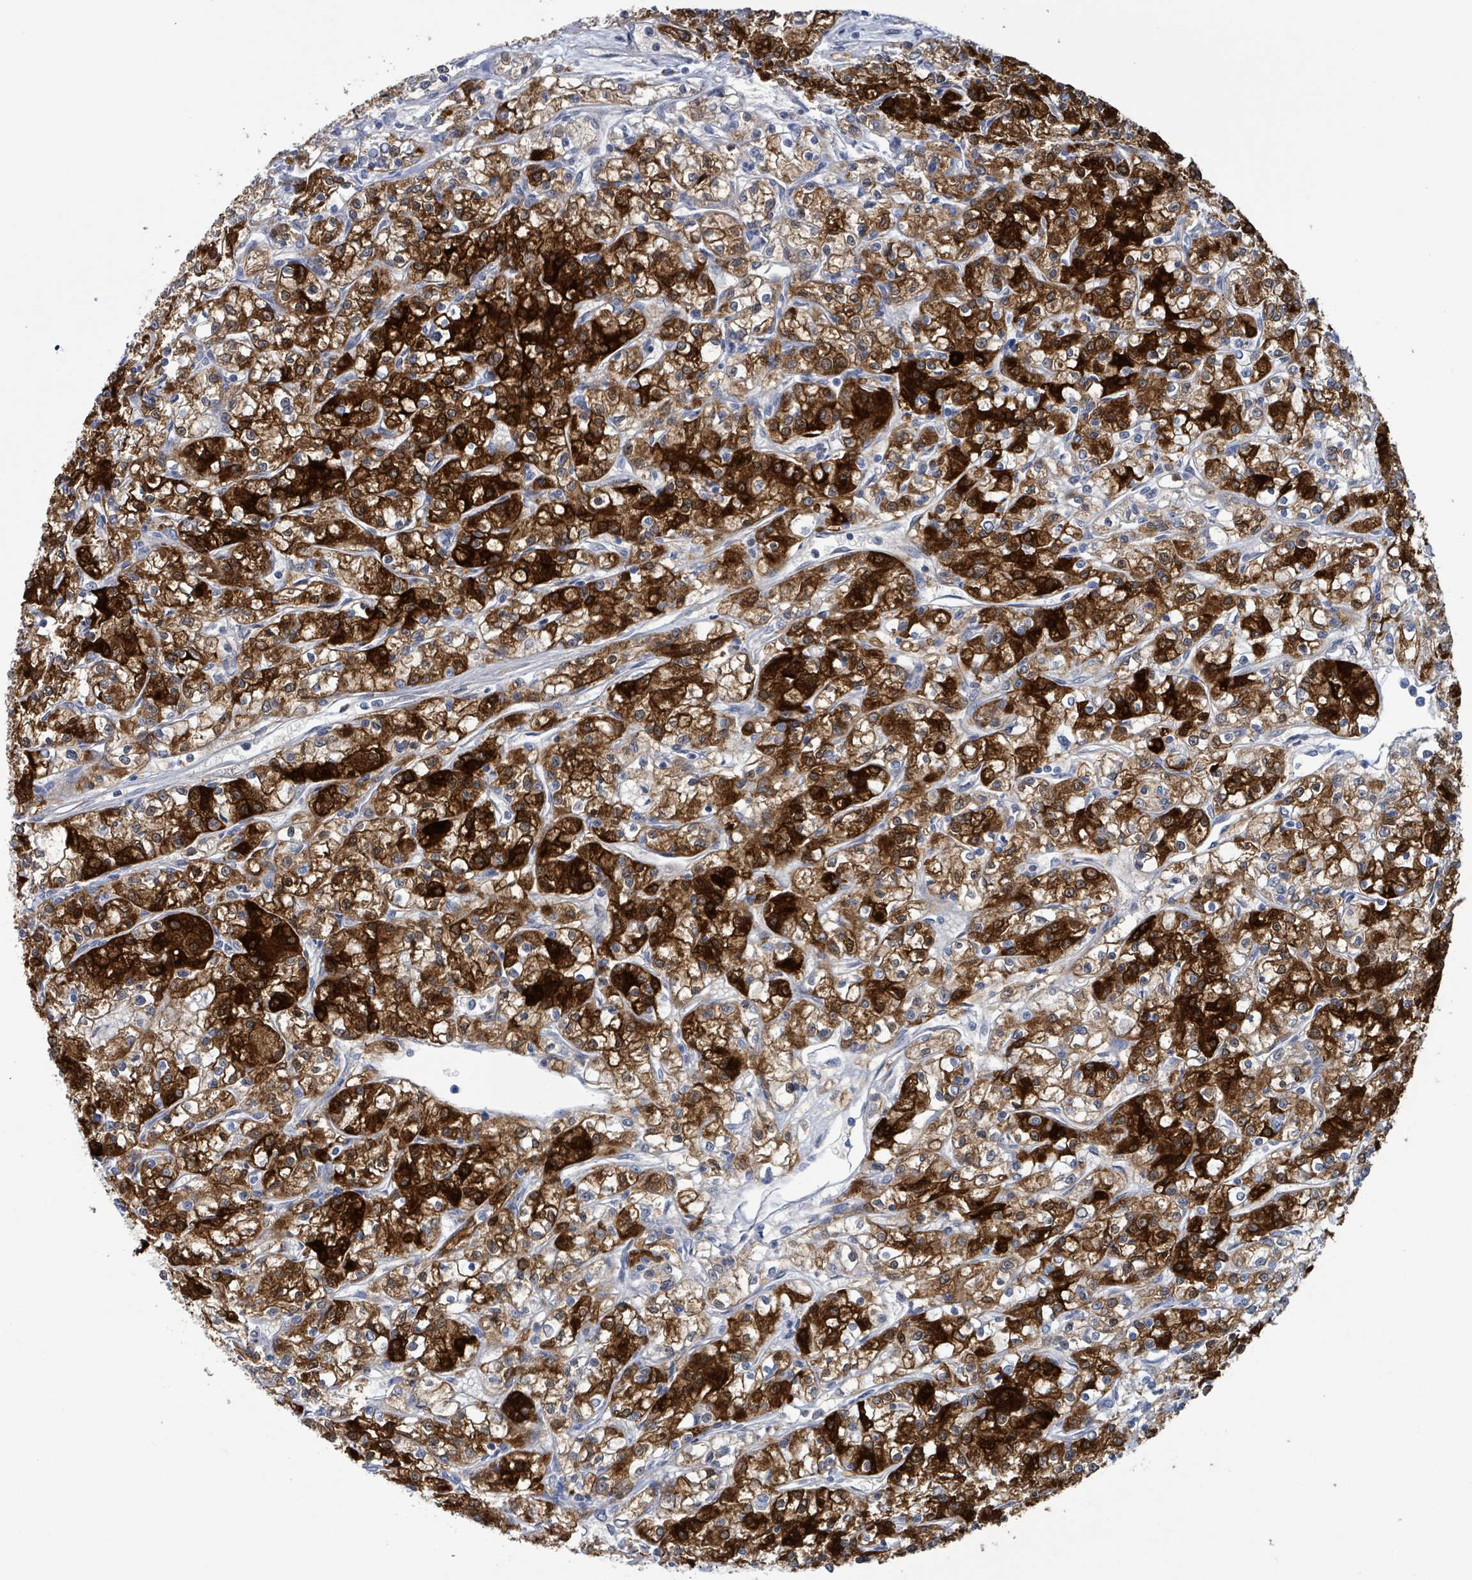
{"staining": {"intensity": "strong", "quantity": "25%-75%", "location": "cytoplasmic/membranous"}, "tissue": "renal cancer", "cell_type": "Tumor cells", "image_type": "cancer", "snomed": [{"axis": "morphology", "description": "Adenocarcinoma, NOS"}, {"axis": "topography", "description": "Kidney"}], "caption": "There is high levels of strong cytoplasmic/membranous positivity in tumor cells of renal cancer (adenocarcinoma), as demonstrated by immunohistochemical staining (brown color).", "gene": "PKLR", "patient": {"sex": "female", "age": 59}}